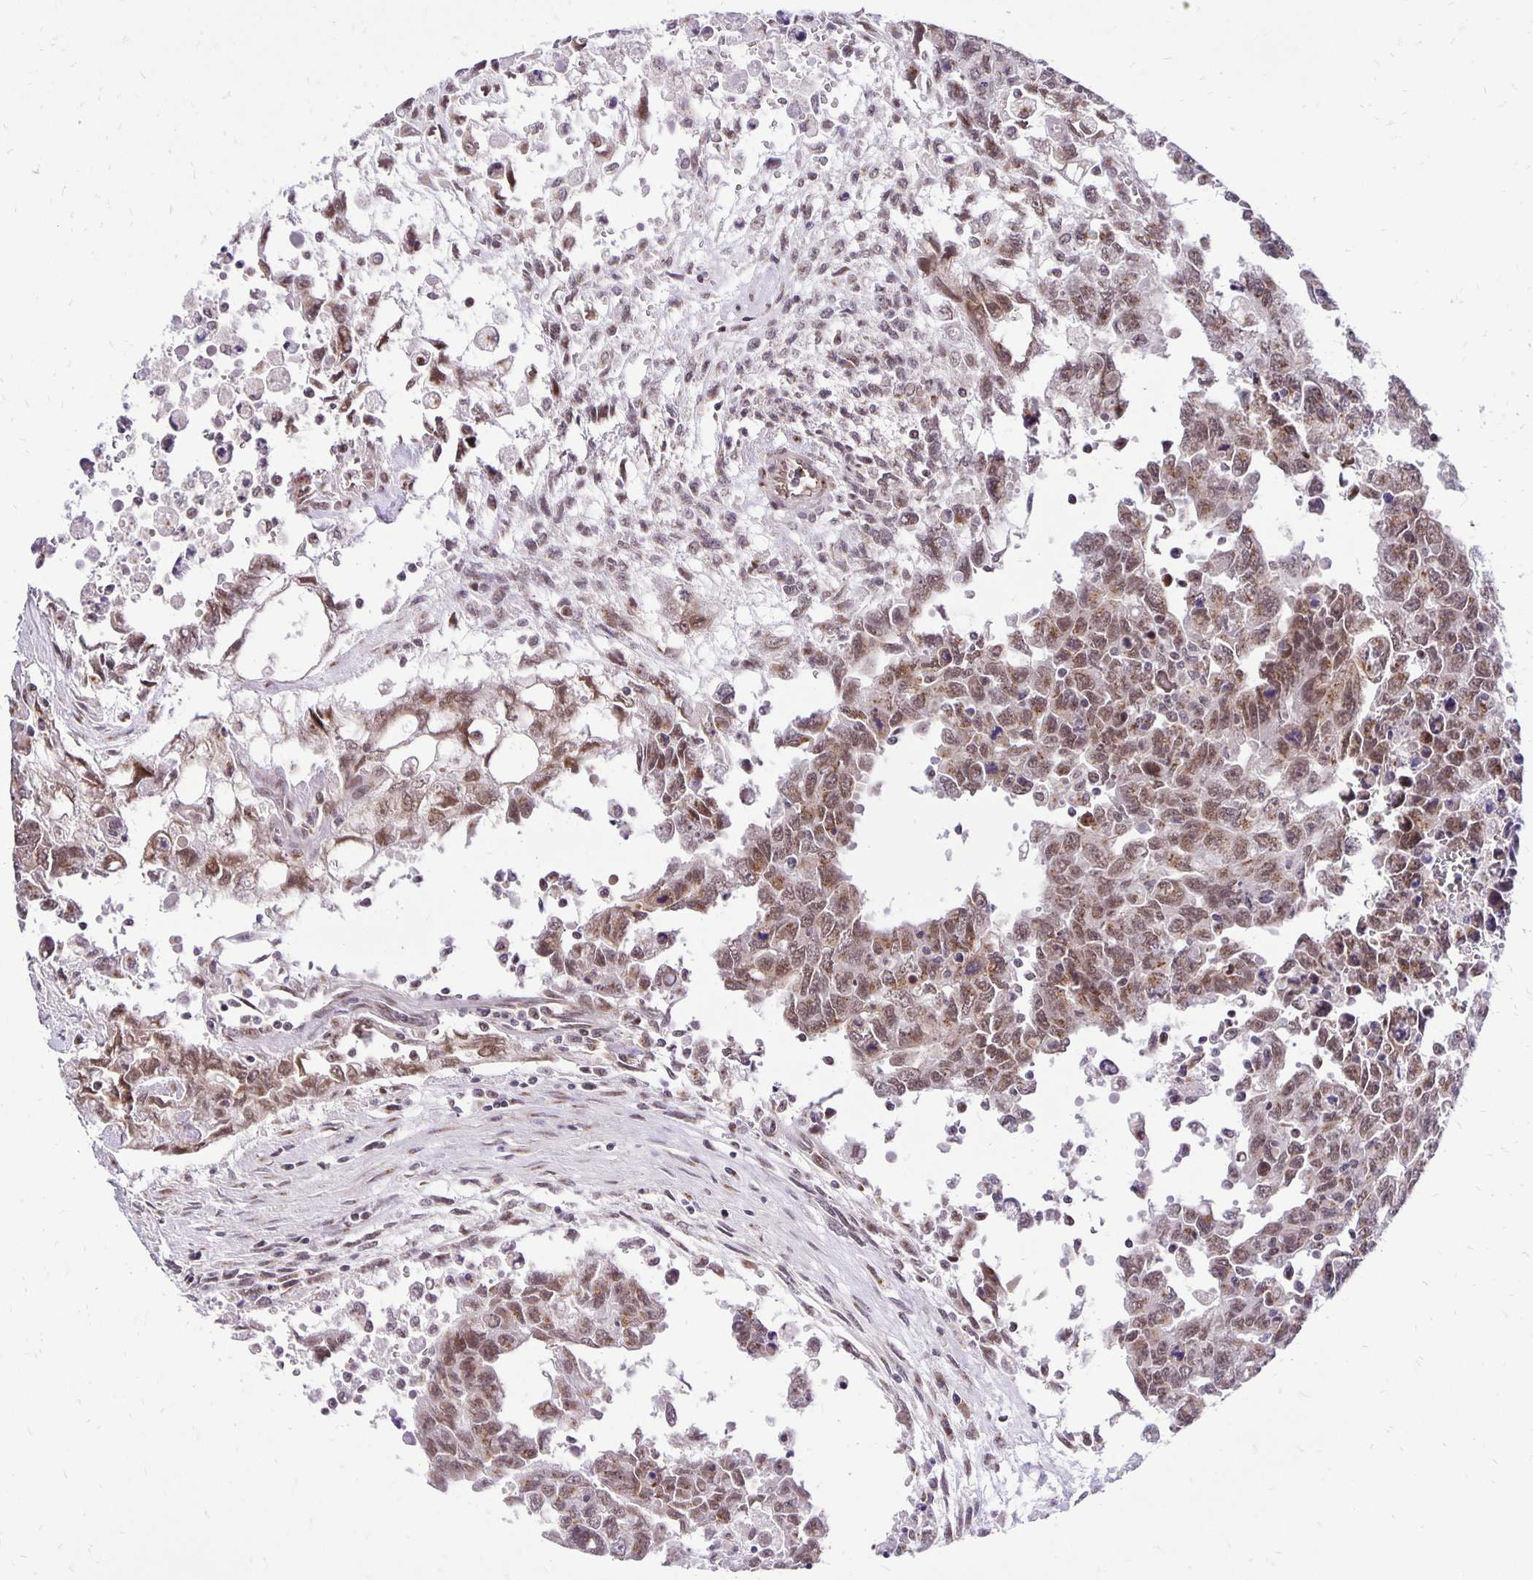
{"staining": {"intensity": "moderate", "quantity": ">75%", "location": "cytoplasmic/membranous,nuclear"}, "tissue": "testis cancer", "cell_type": "Tumor cells", "image_type": "cancer", "snomed": [{"axis": "morphology", "description": "Carcinoma, Embryonal, NOS"}, {"axis": "topography", "description": "Testis"}], "caption": "IHC micrograph of testis cancer (embryonal carcinoma) stained for a protein (brown), which exhibits medium levels of moderate cytoplasmic/membranous and nuclear expression in about >75% of tumor cells.", "gene": "GOLGA5", "patient": {"sex": "male", "age": 24}}